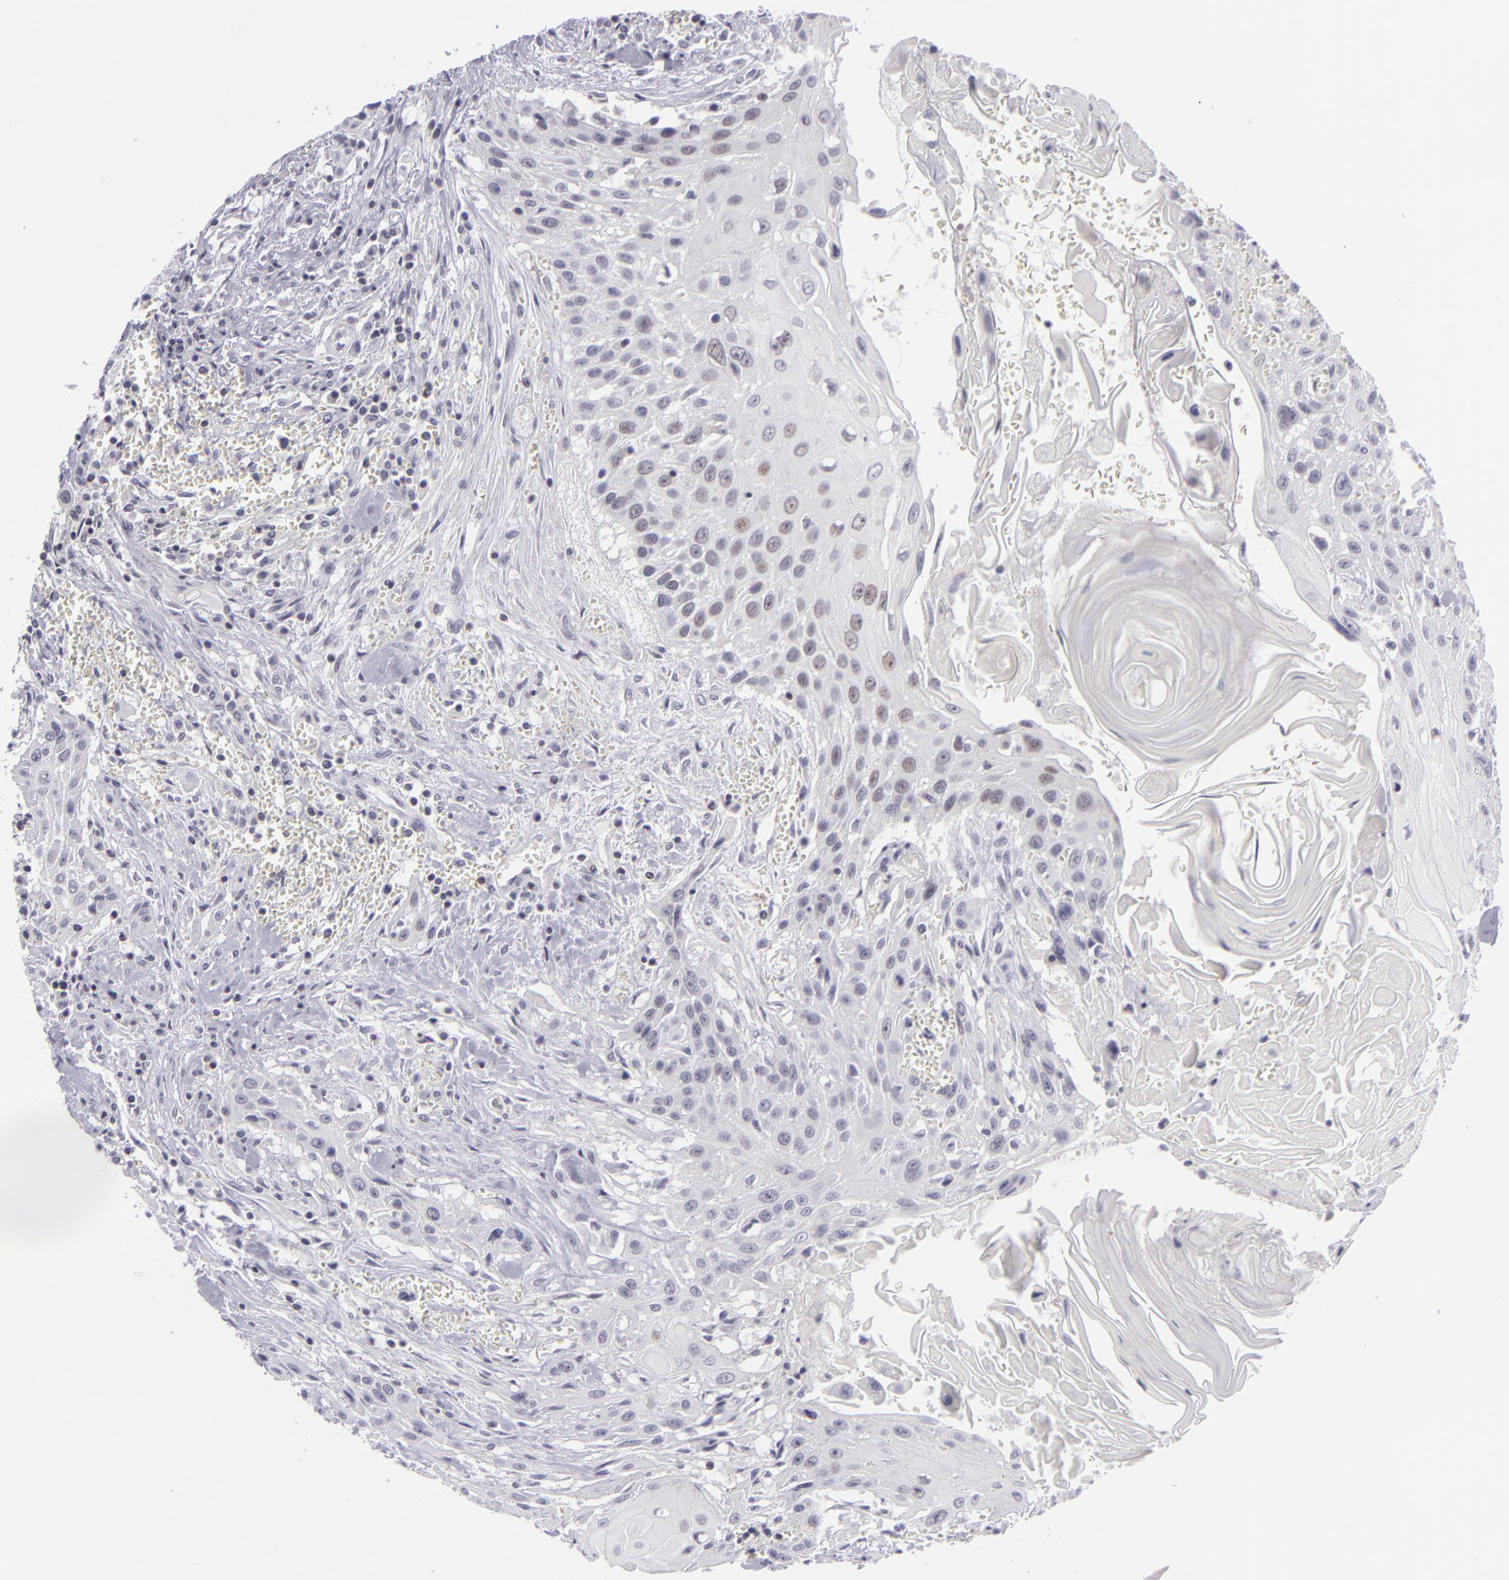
{"staining": {"intensity": "negative", "quantity": "none", "location": "none"}, "tissue": "head and neck cancer", "cell_type": "Tumor cells", "image_type": "cancer", "snomed": [{"axis": "morphology", "description": "Squamous cell carcinoma, NOS"}, {"axis": "morphology", "description": "Squamous cell carcinoma, metastatic, NOS"}, {"axis": "topography", "description": "Lymph node"}, {"axis": "topography", "description": "Salivary gland"}, {"axis": "topography", "description": "Head-Neck"}], "caption": "A high-resolution image shows immunohistochemistry staining of head and neck cancer, which exhibits no significant expression in tumor cells. (Stains: DAB (3,3'-diaminobenzidine) immunohistochemistry with hematoxylin counter stain, Microscopy: brightfield microscopy at high magnification).", "gene": "KCNAB2", "patient": {"sex": "female", "age": 74}}